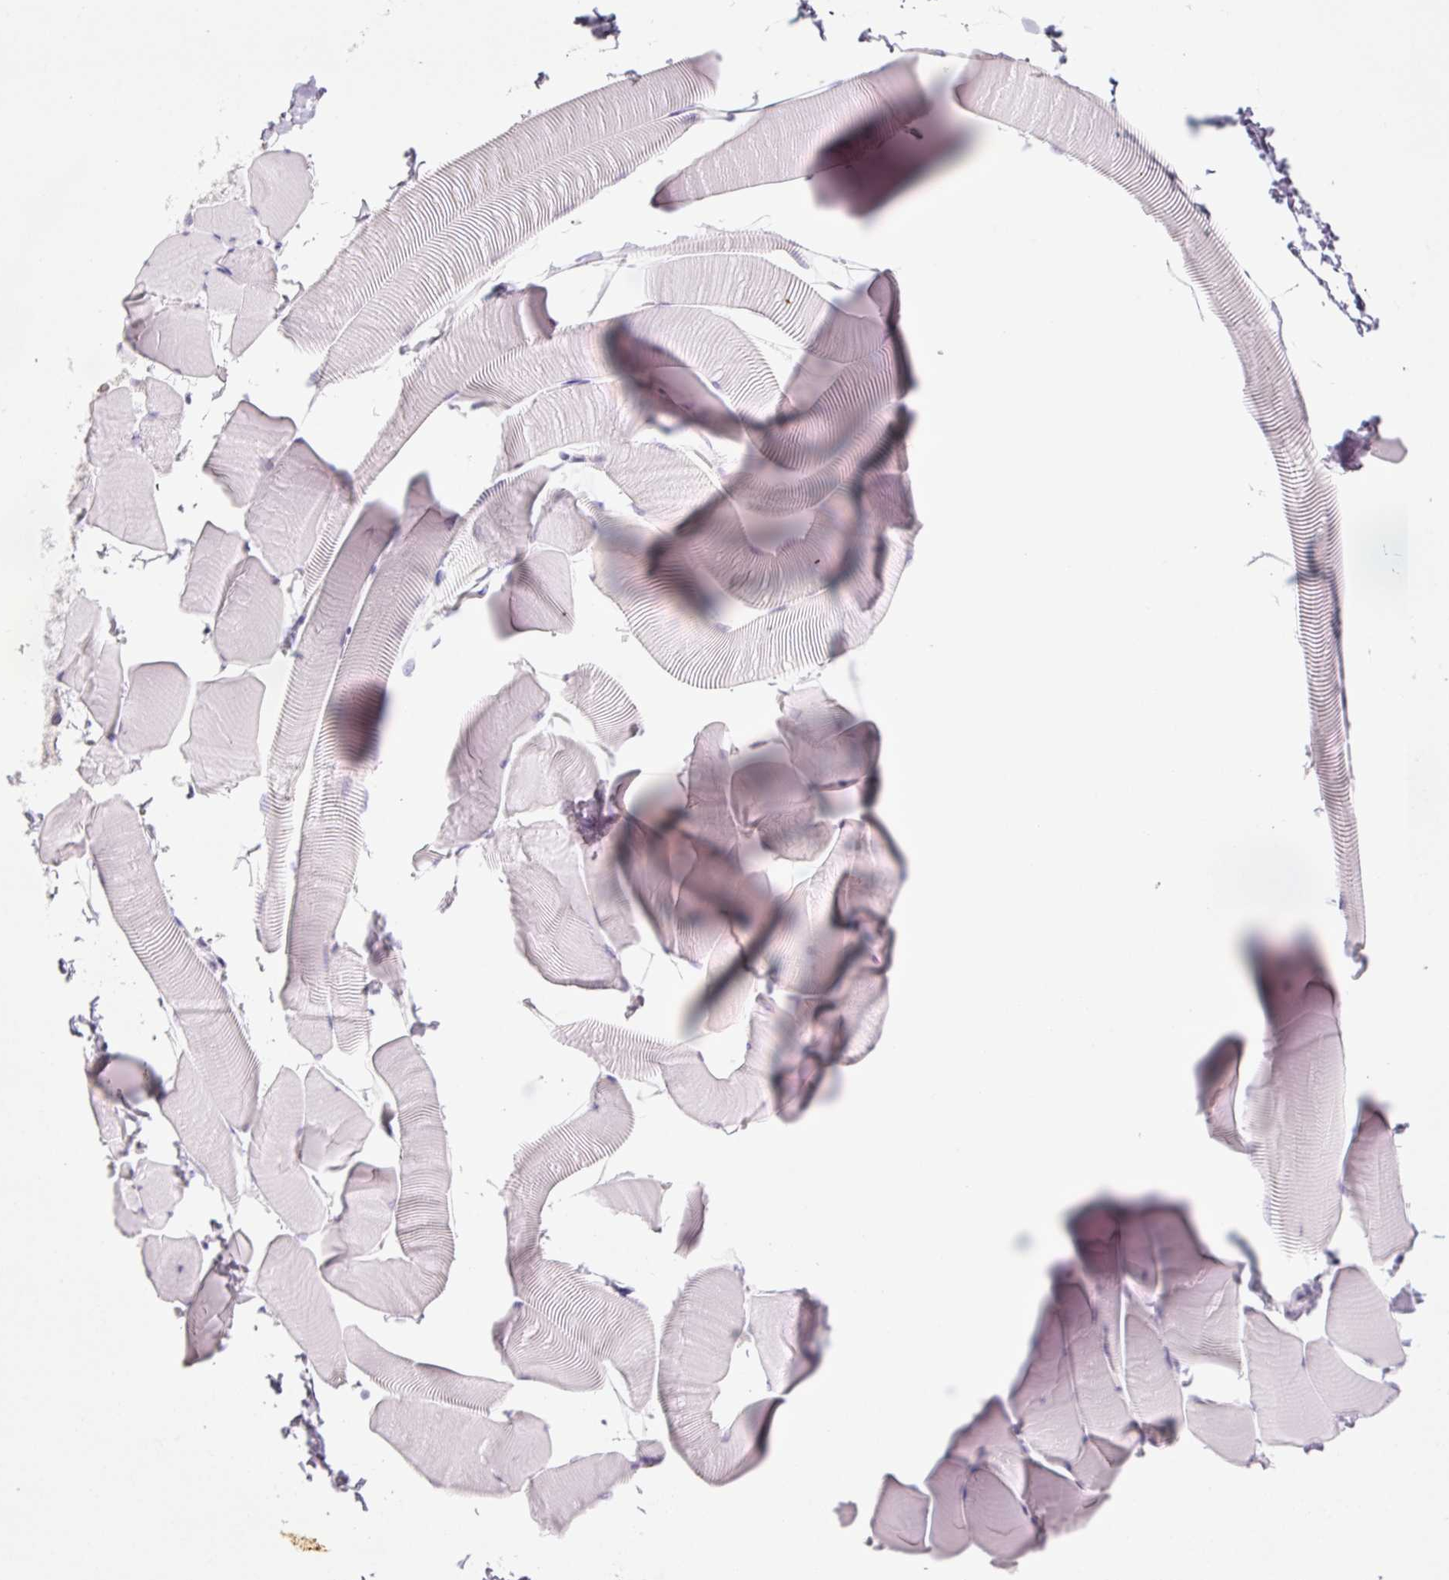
{"staining": {"intensity": "negative", "quantity": "none", "location": "none"}, "tissue": "skeletal muscle", "cell_type": "Myocytes", "image_type": "normal", "snomed": [{"axis": "morphology", "description": "Normal tissue, NOS"}, {"axis": "topography", "description": "Skeletal muscle"}], "caption": "High power microscopy micrograph of an IHC micrograph of benign skeletal muscle, revealing no significant positivity in myocytes.", "gene": "KLF1", "patient": {"sex": "male", "age": 25}}